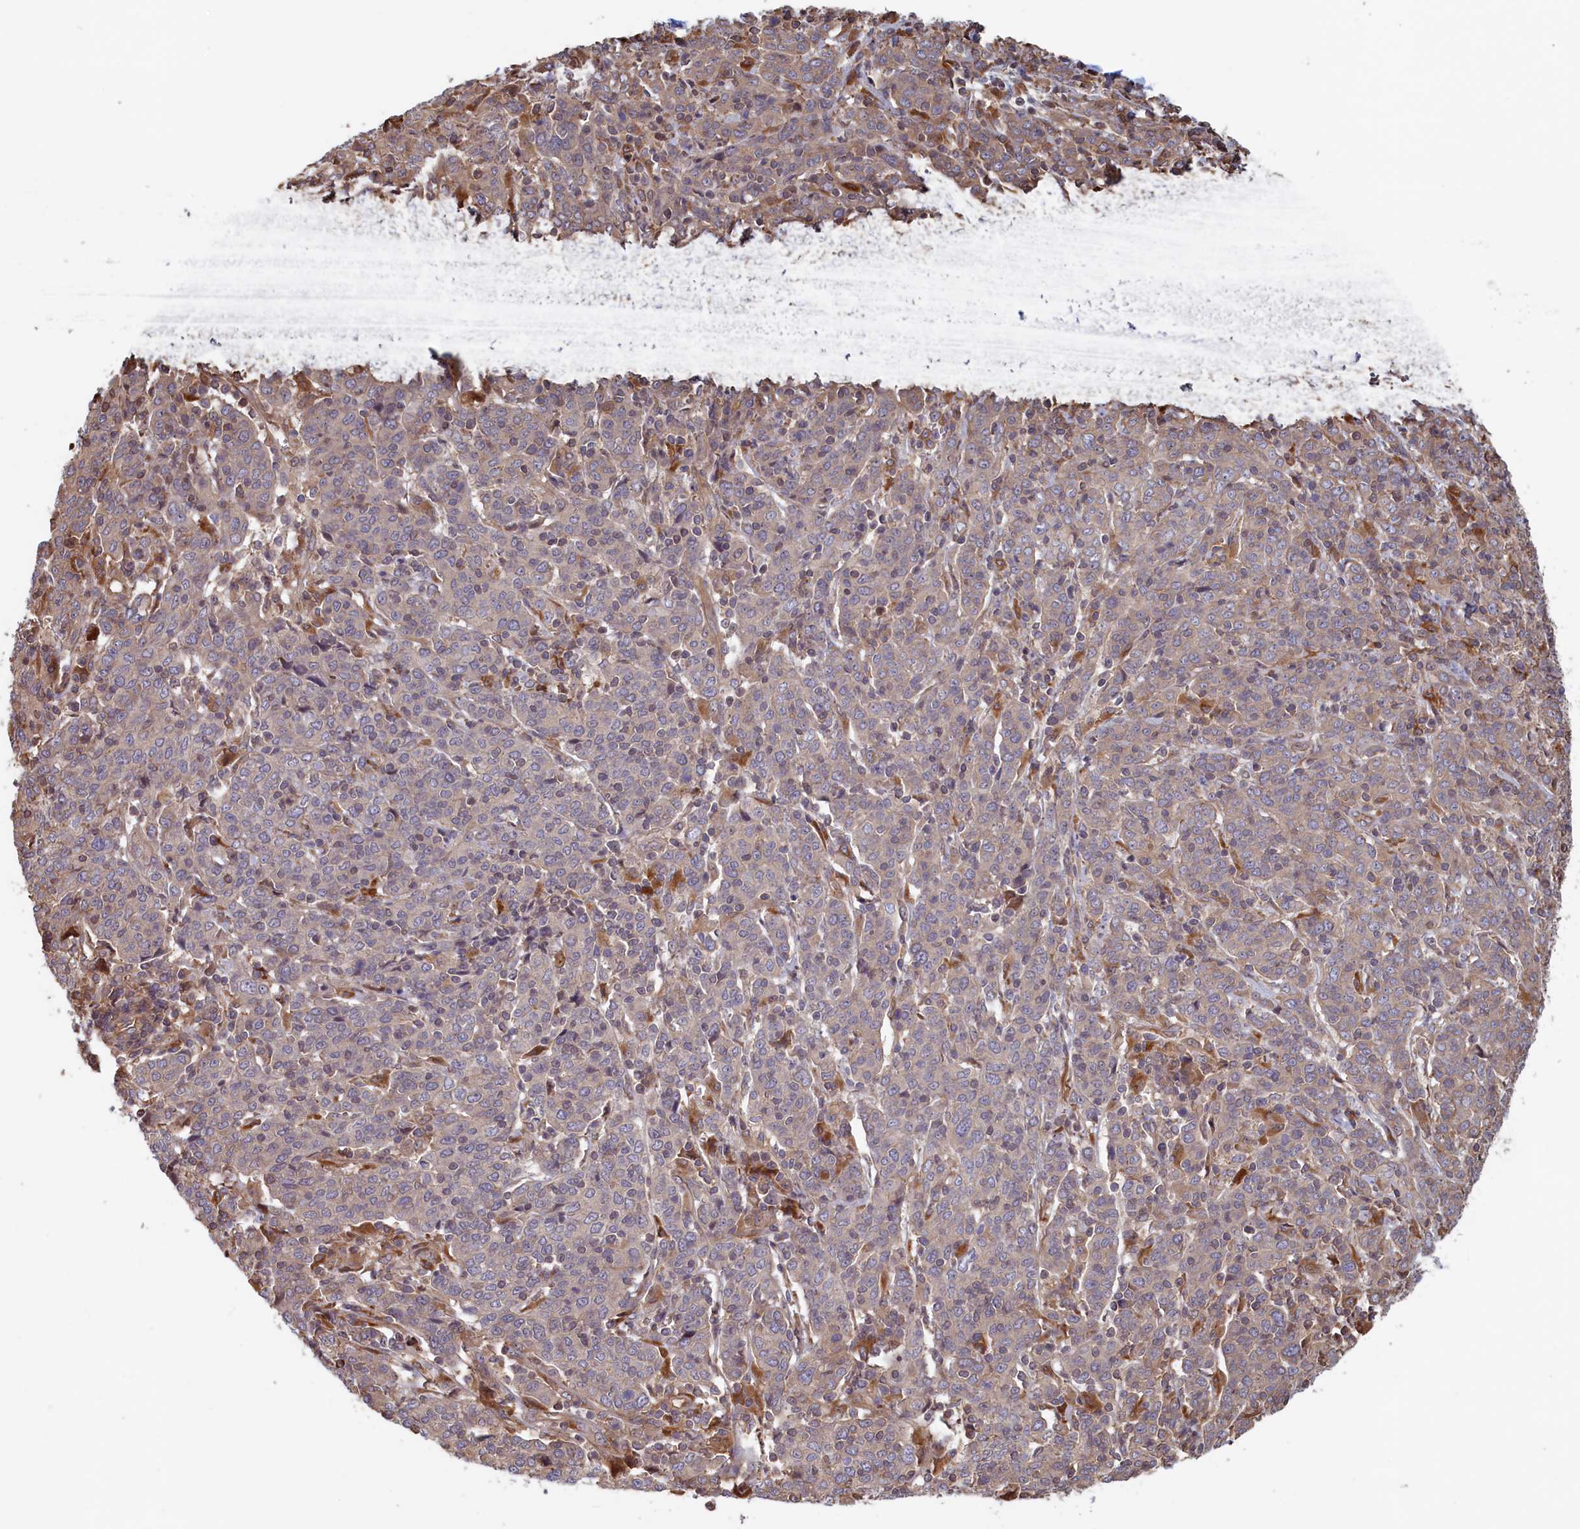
{"staining": {"intensity": "negative", "quantity": "none", "location": "none"}, "tissue": "cervical cancer", "cell_type": "Tumor cells", "image_type": "cancer", "snomed": [{"axis": "morphology", "description": "Squamous cell carcinoma, NOS"}, {"axis": "topography", "description": "Cervix"}], "caption": "Immunohistochemistry (IHC) histopathology image of neoplastic tissue: squamous cell carcinoma (cervical) stained with DAB (3,3'-diaminobenzidine) exhibits no significant protein staining in tumor cells. (Brightfield microscopy of DAB (3,3'-diaminobenzidine) immunohistochemistry (IHC) at high magnification).", "gene": "RILPL1", "patient": {"sex": "female", "age": 67}}